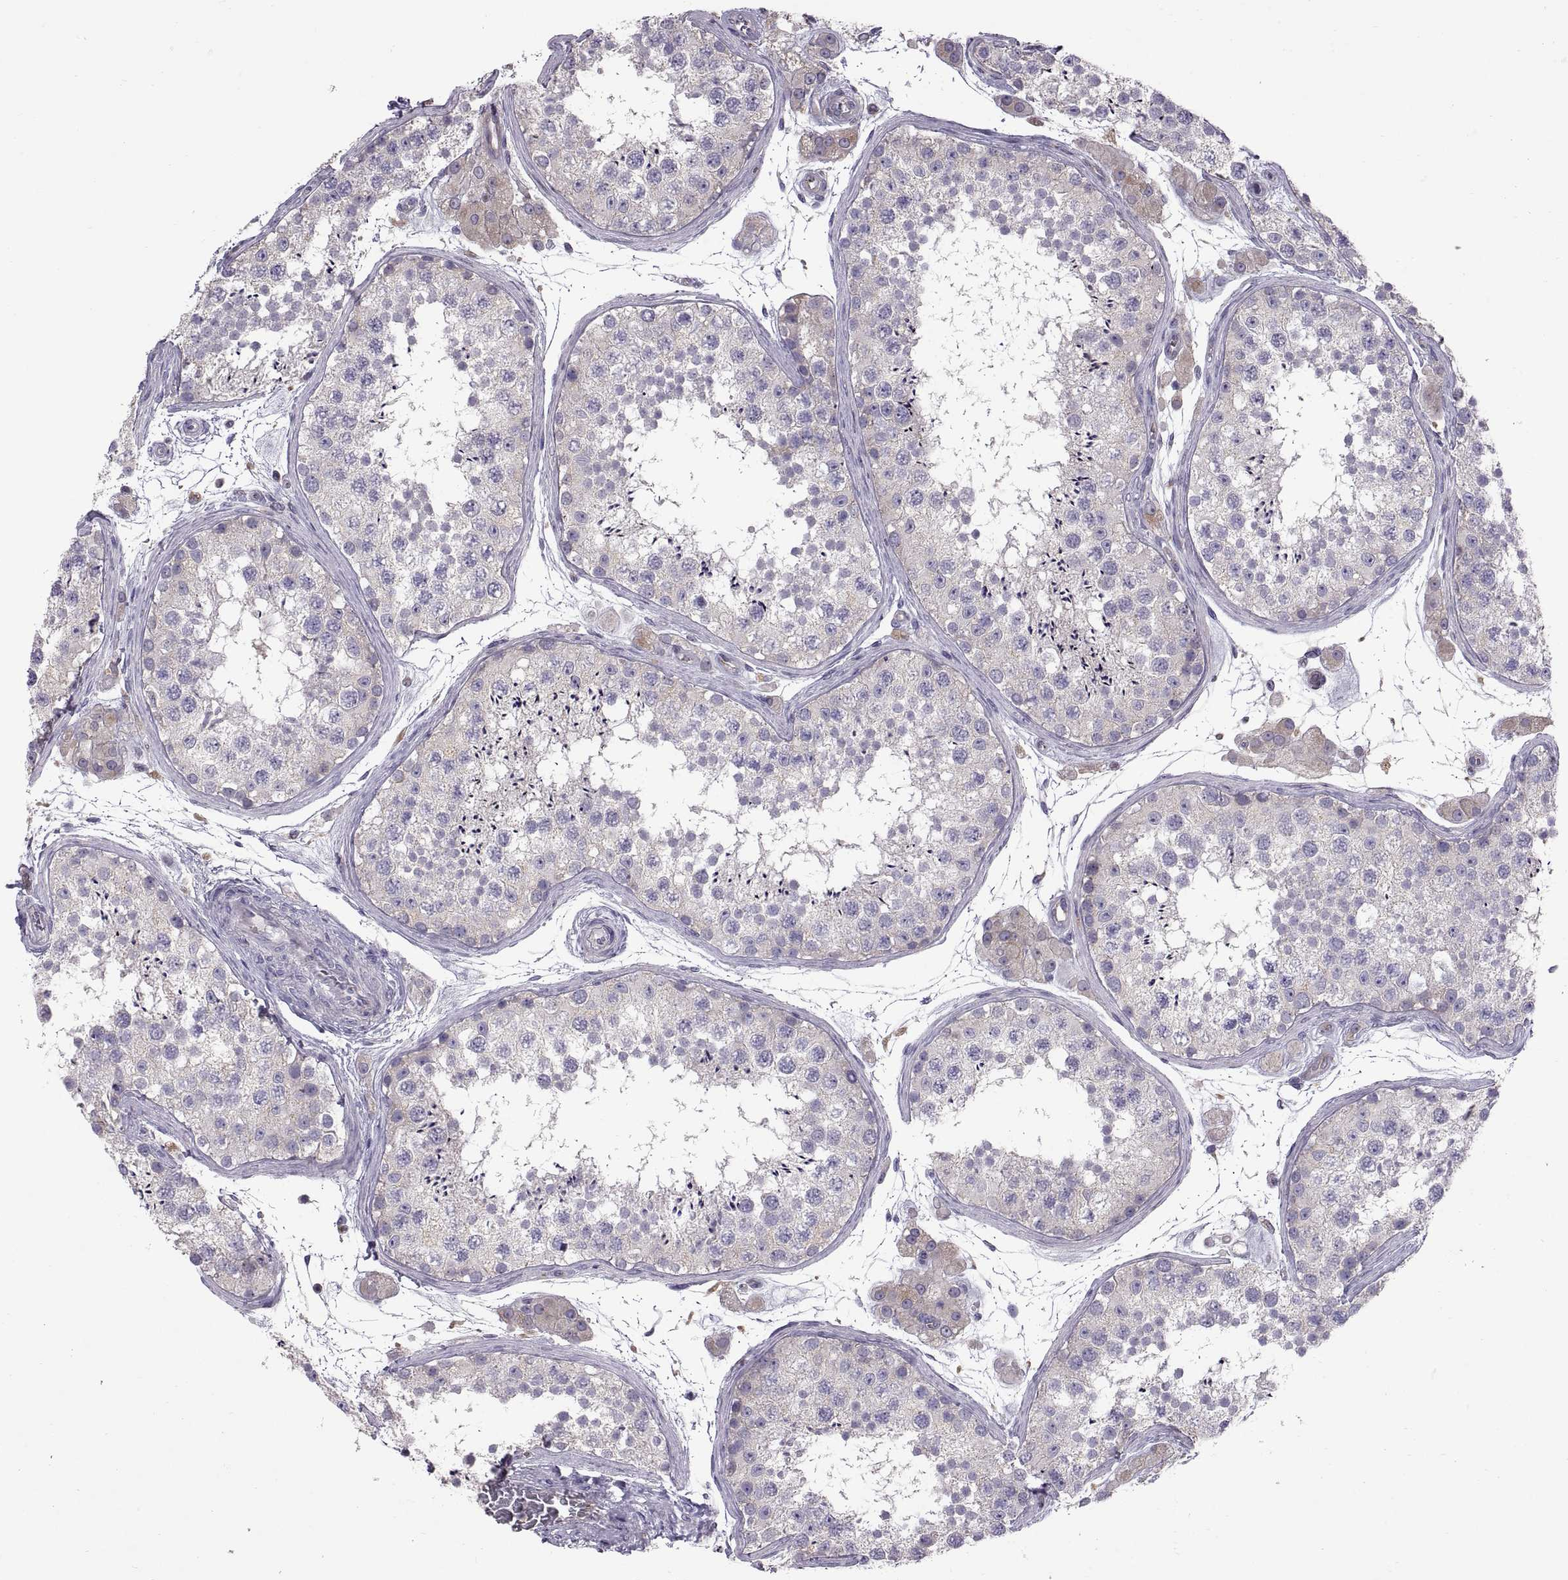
{"staining": {"intensity": "negative", "quantity": "none", "location": "none"}, "tissue": "testis", "cell_type": "Cells in seminiferous ducts", "image_type": "normal", "snomed": [{"axis": "morphology", "description": "Normal tissue, NOS"}, {"axis": "topography", "description": "Testis"}], "caption": "This is a photomicrograph of immunohistochemistry (IHC) staining of normal testis, which shows no expression in cells in seminiferous ducts.", "gene": "ARSL", "patient": {"sex": "male", "age": 41}}